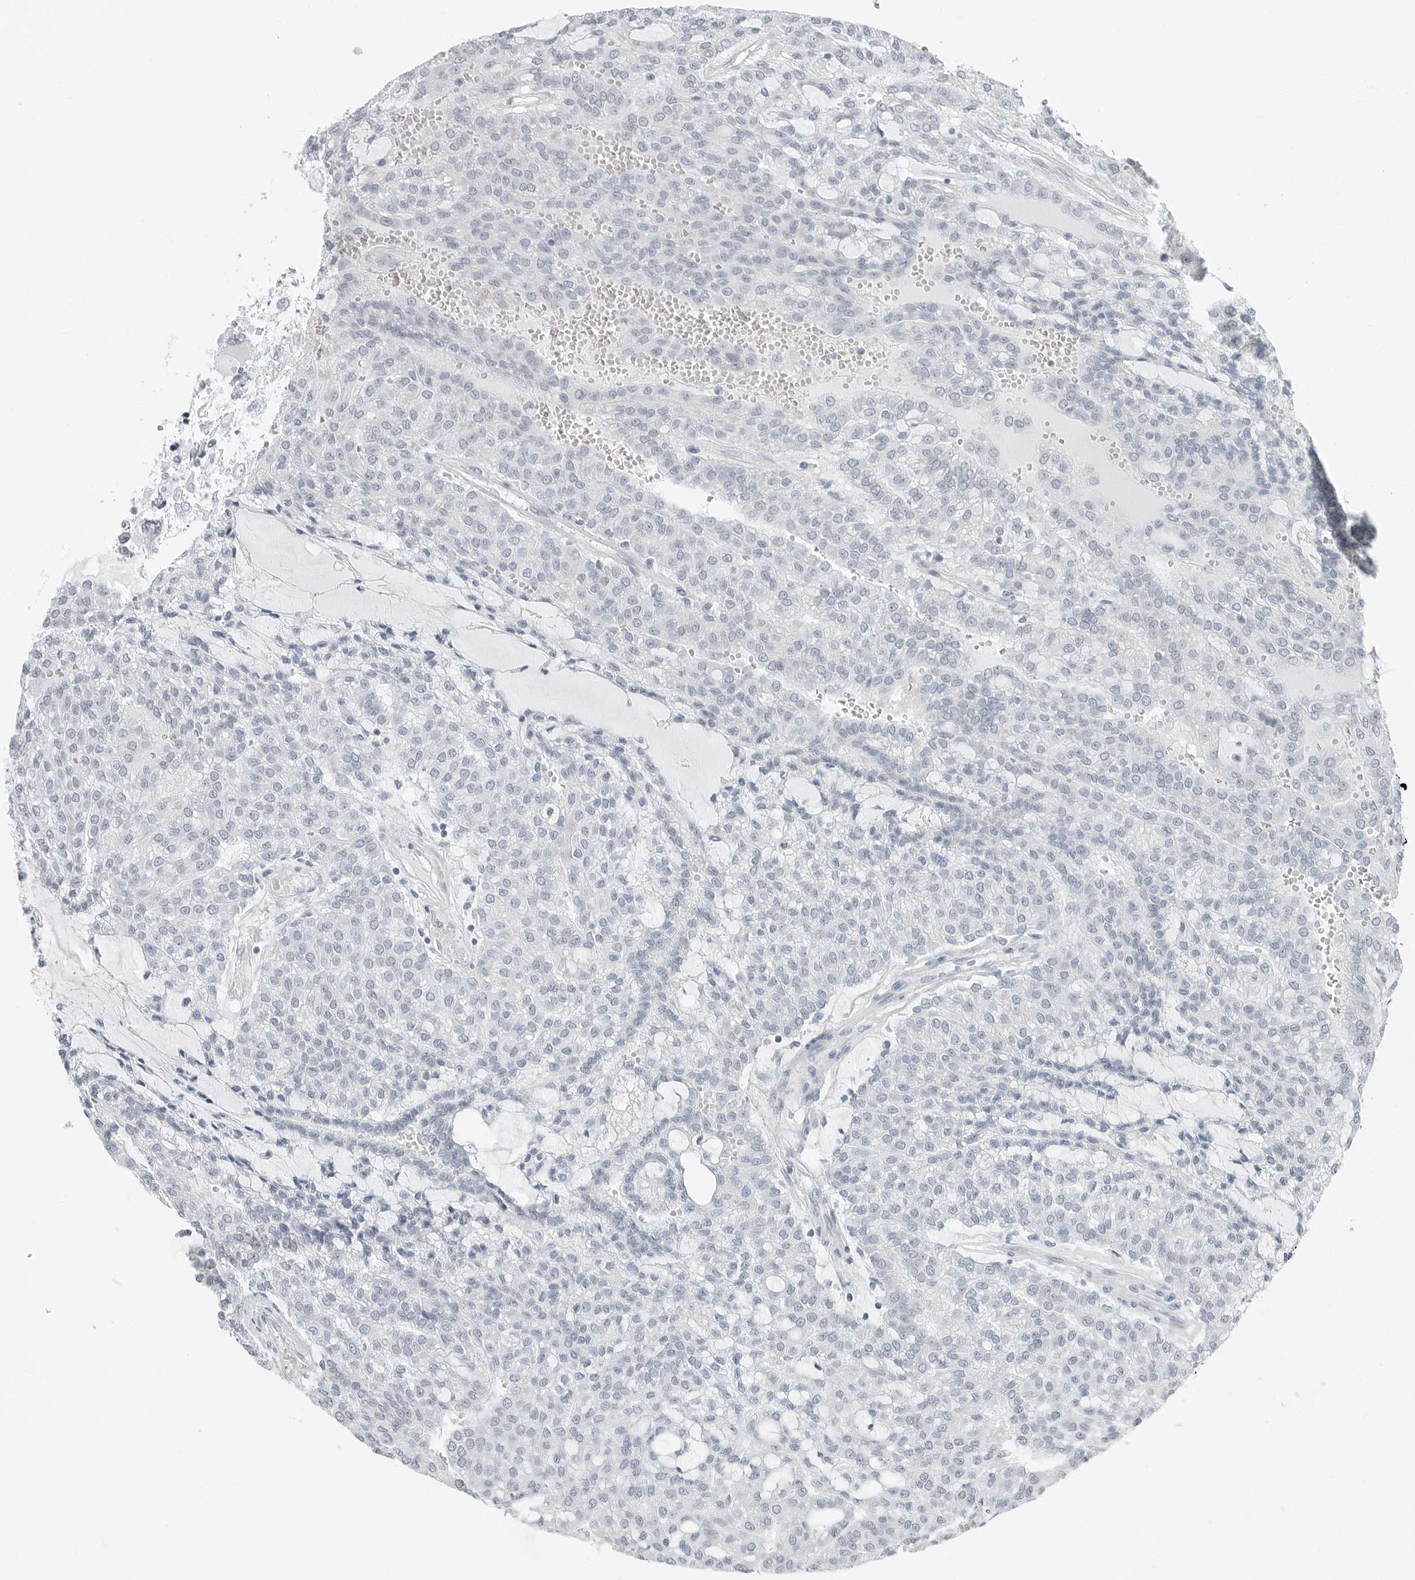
{"staining": {"intensity": "negative", "quantity": "none", "location": "none"}, "tissue": "renal cancer", "cell_type": "Tumor cells", "image_type": "cancer", "snomed": [{"axis": "morphology", "description": "Adenocarcinoma, NOS"}, {"axis": "topography", "description": "Kidney"}], "caption": "Tumor cells are negative for brown protein staining in renal cancer.", "gene": "XIRP1", "patient": {"sex": "male", "age": 63}}